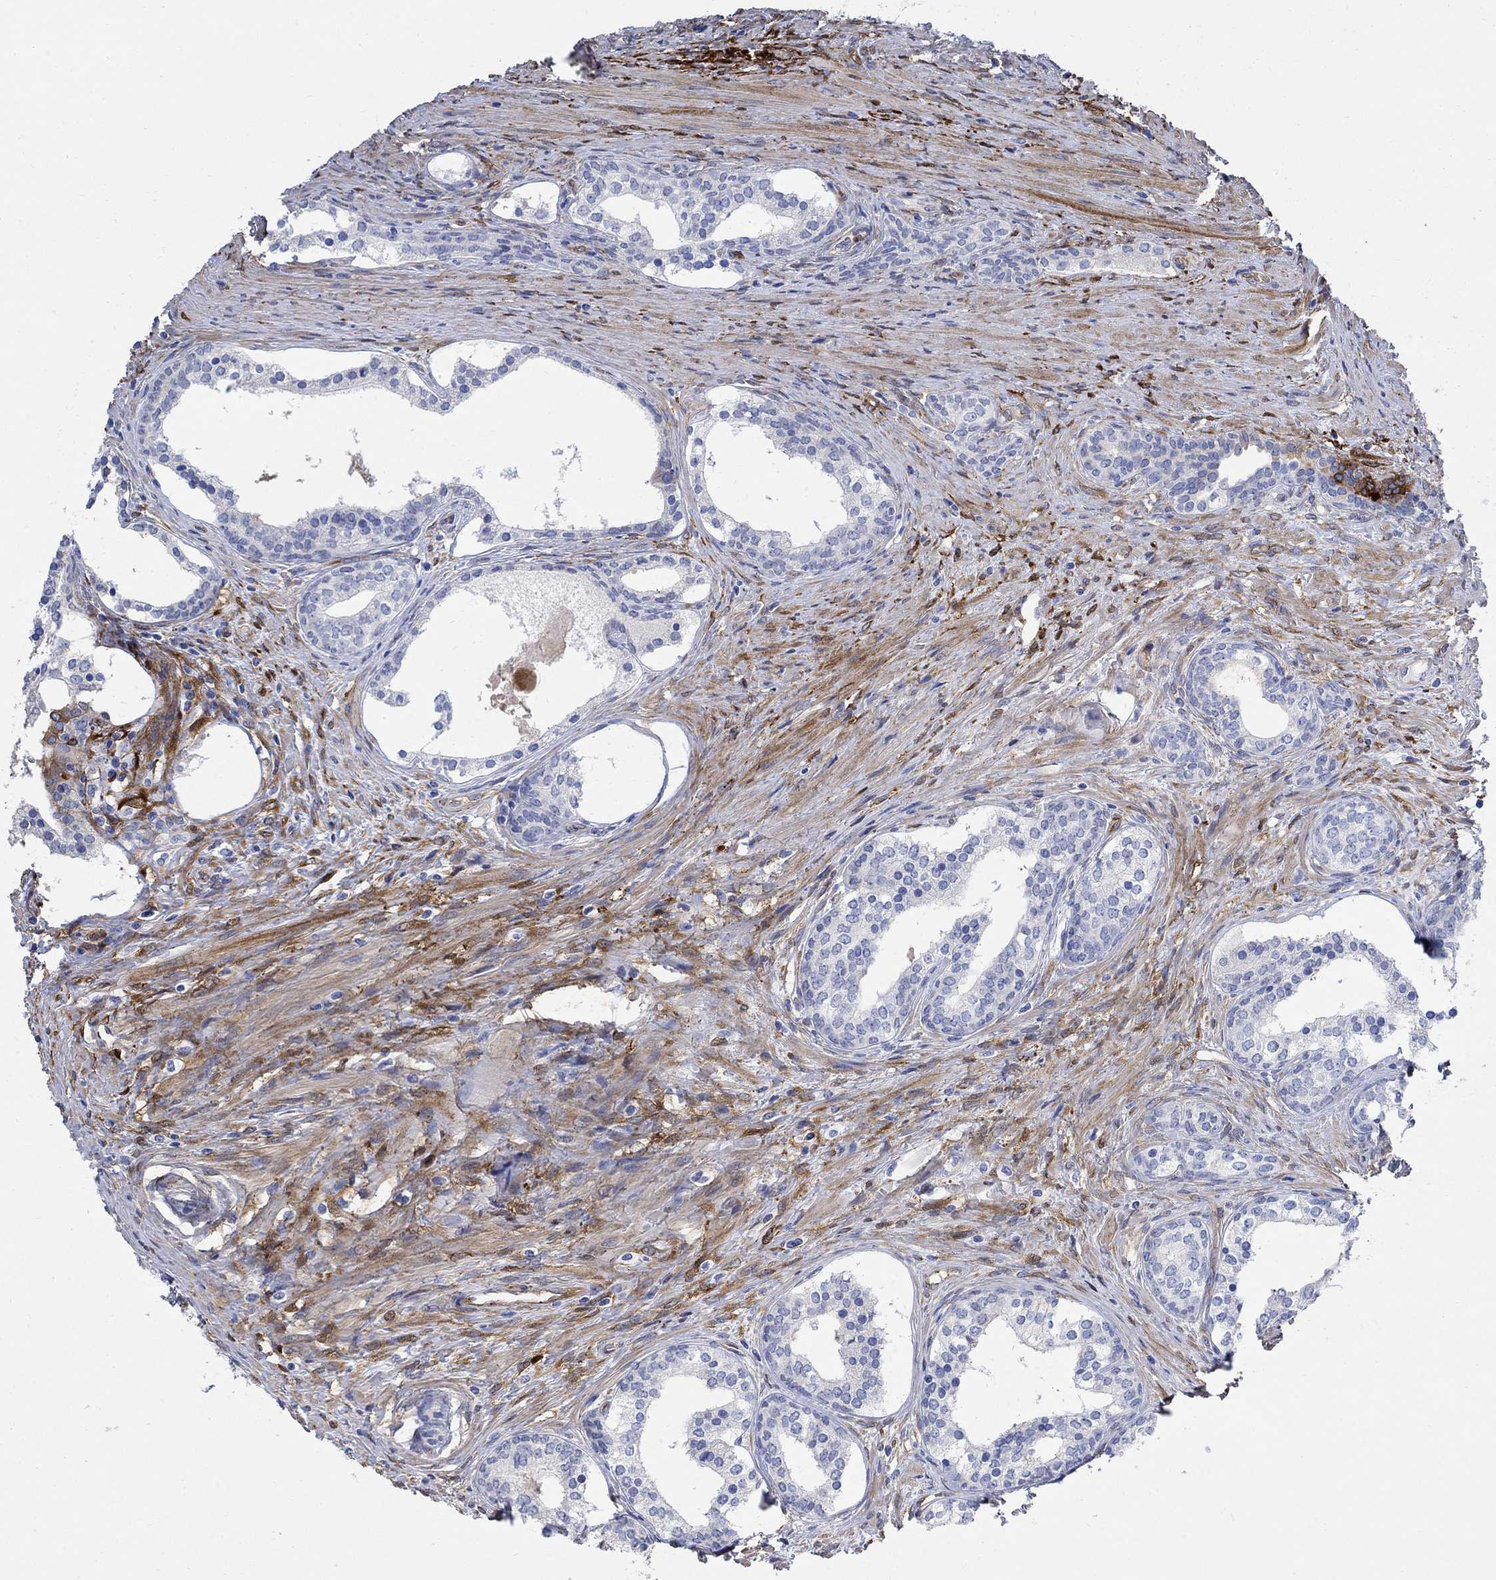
{"staining": {"intensity": "negative", "quantity": "none", "location": "none"}, "tissue": "prostate cancer", "cell_type": "Tumor cells", "image_type": "cancer", "snomed": [{"axis": "morphology", "description": "Adenocarcinoma, NOS"}, {"axis": "morphology", "description": "Adenocarcinoma, High grade"}, {"axis": "topography", "description": "Prostate"}], "caption": "A high-resolution histopathology image shows IHC staining of high-grade adenocarcinoma (prostate), which reveals no significant staining in tumor cells.", "gene": "TGM2", "patient": {"sex": "male", "age": 61}}